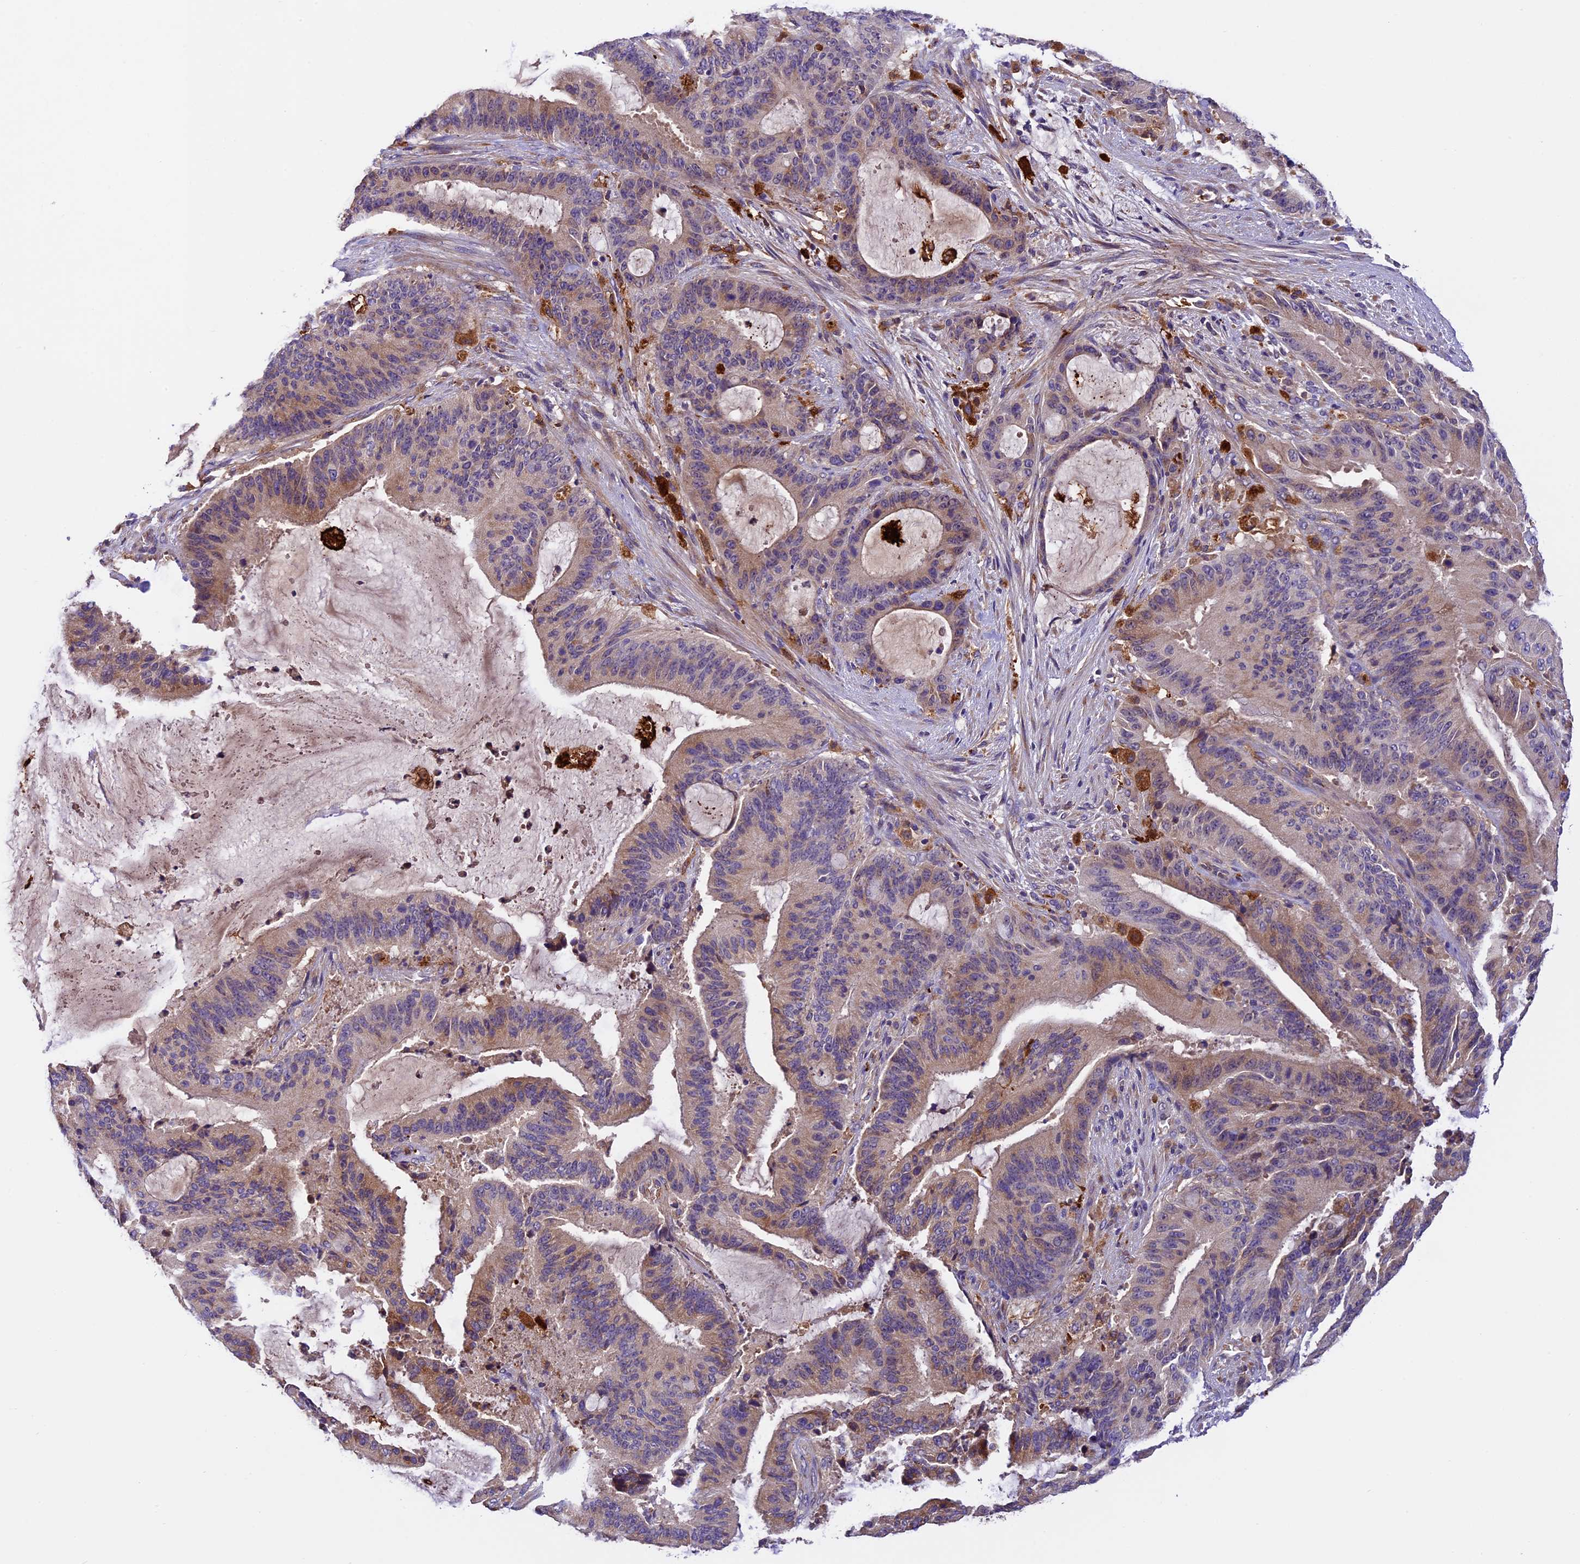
{"staining": {"intensity": "weak", "quantity": "25%-75%", "location": "cytoplasmic/membranous"}, "tissue": "liver cancer", "cell_type": "Tumor cells", "image_type": "cancer", "snomed": [{"axis": "morphology", "description": "Normal tissue, NOS"}, {"axis": "morphology", "description": "Cholangiocarcinoma"}, {"axis": "topography", "description": "Liver"}, {"axis": "topography", "description": "Peripheral nerve tissue"}], "caption": "IHC image of human liver cancer (cholangiocarcinoma) stained for a protein (brown), which reveals low levels of weak cytoplasmic/membranous expression in approximately 25%-75% of tumor cells.", "gene": "CILP2", "patient": {"sex": "female", "age": 73}}